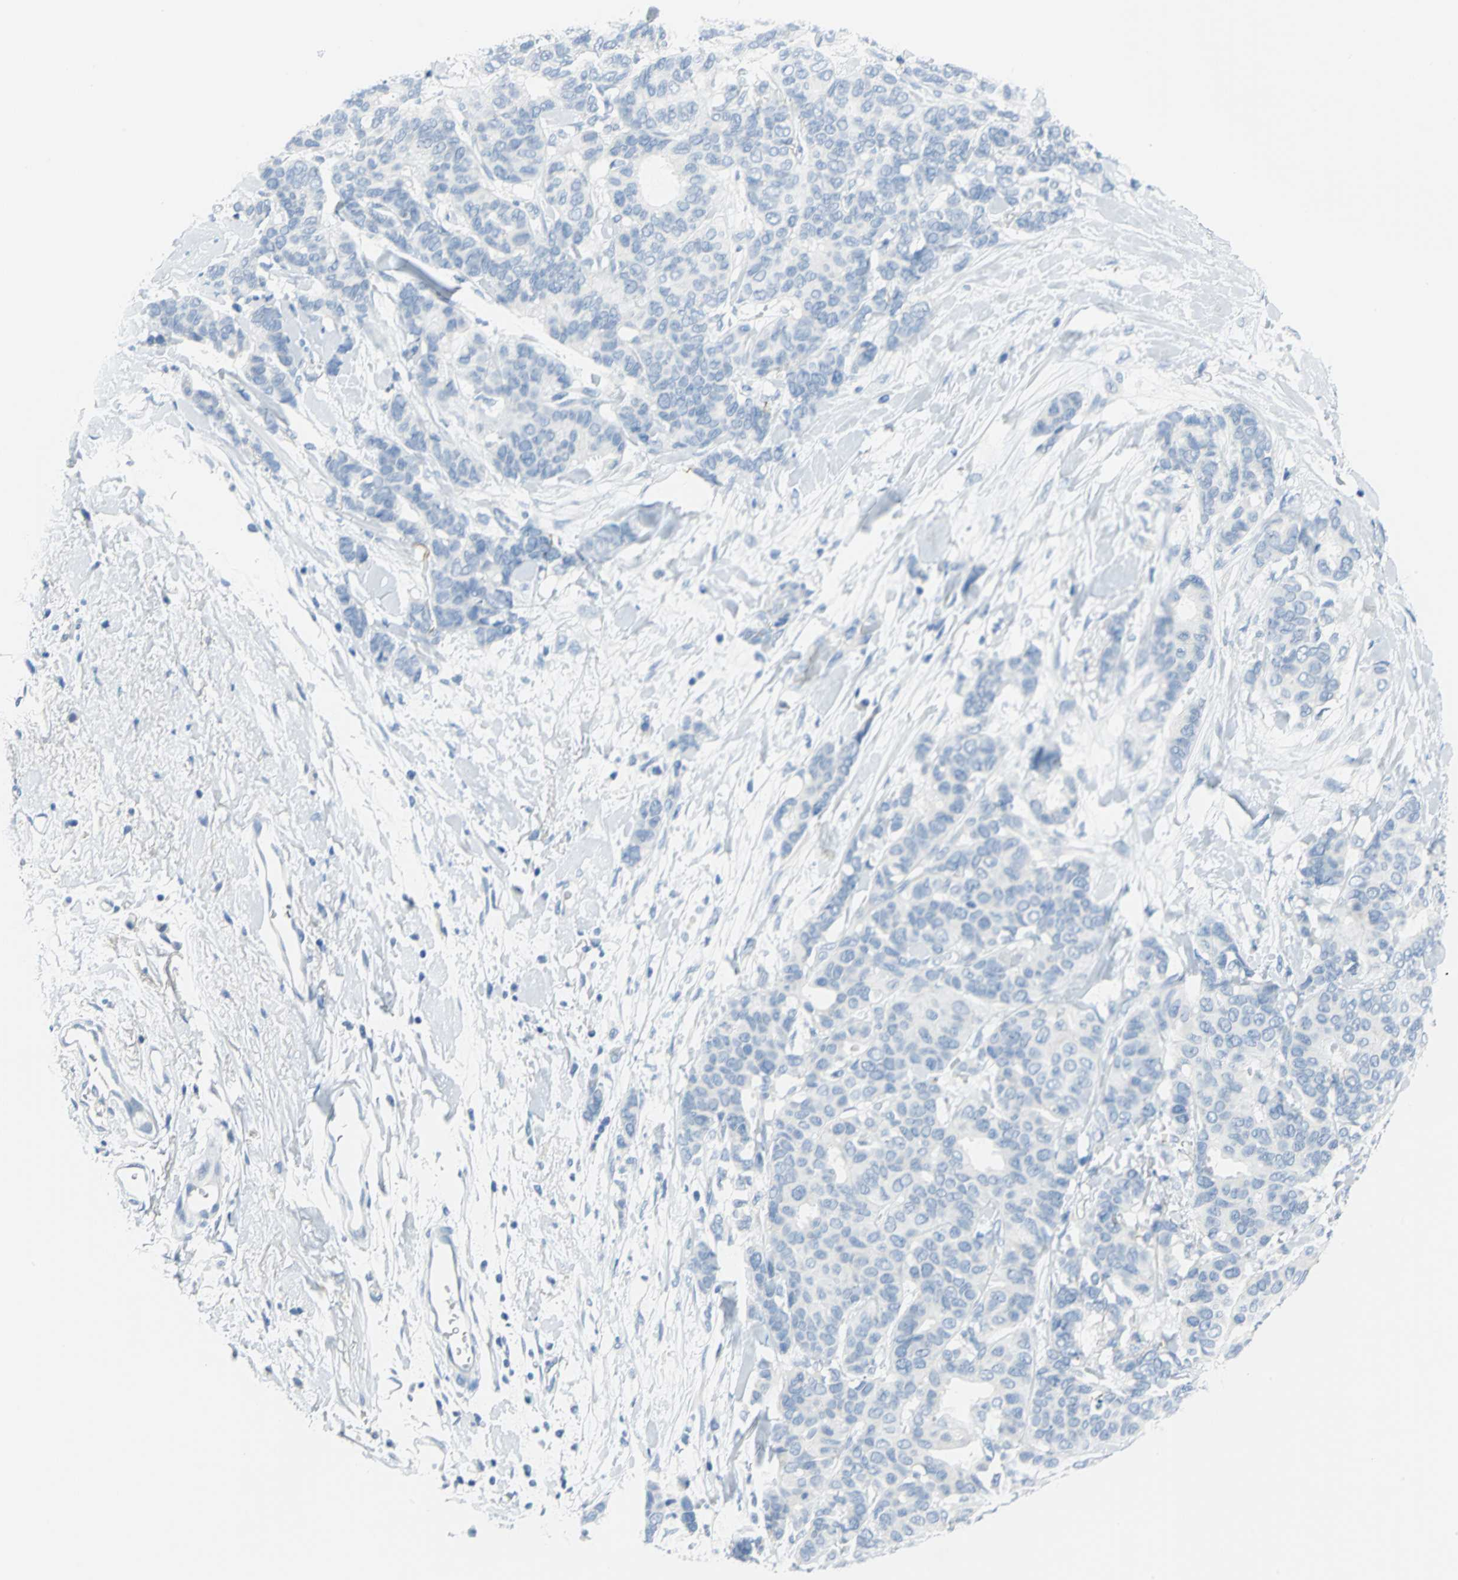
{"staining": {"intensity": "negative", "quantity": "none", "location": "none"}, "tissue": "breast cancer", "cell_type": "Tumor cells", "image_type": "cancer", "snomed": [{"axis": "morphology", "description": "Duct carcinoma"}, {"axis": "topography", "description": "Breast"}], "caption": "An image of breast cancer (intraductal carcinoma) stained for a protein shows no brown staining in tumor cells. (DAB immunohistochemistry (IHC) with hematoxylin counter stain).", "gene": "PKLR", "patient": {"sex": "female", "age": 87}}